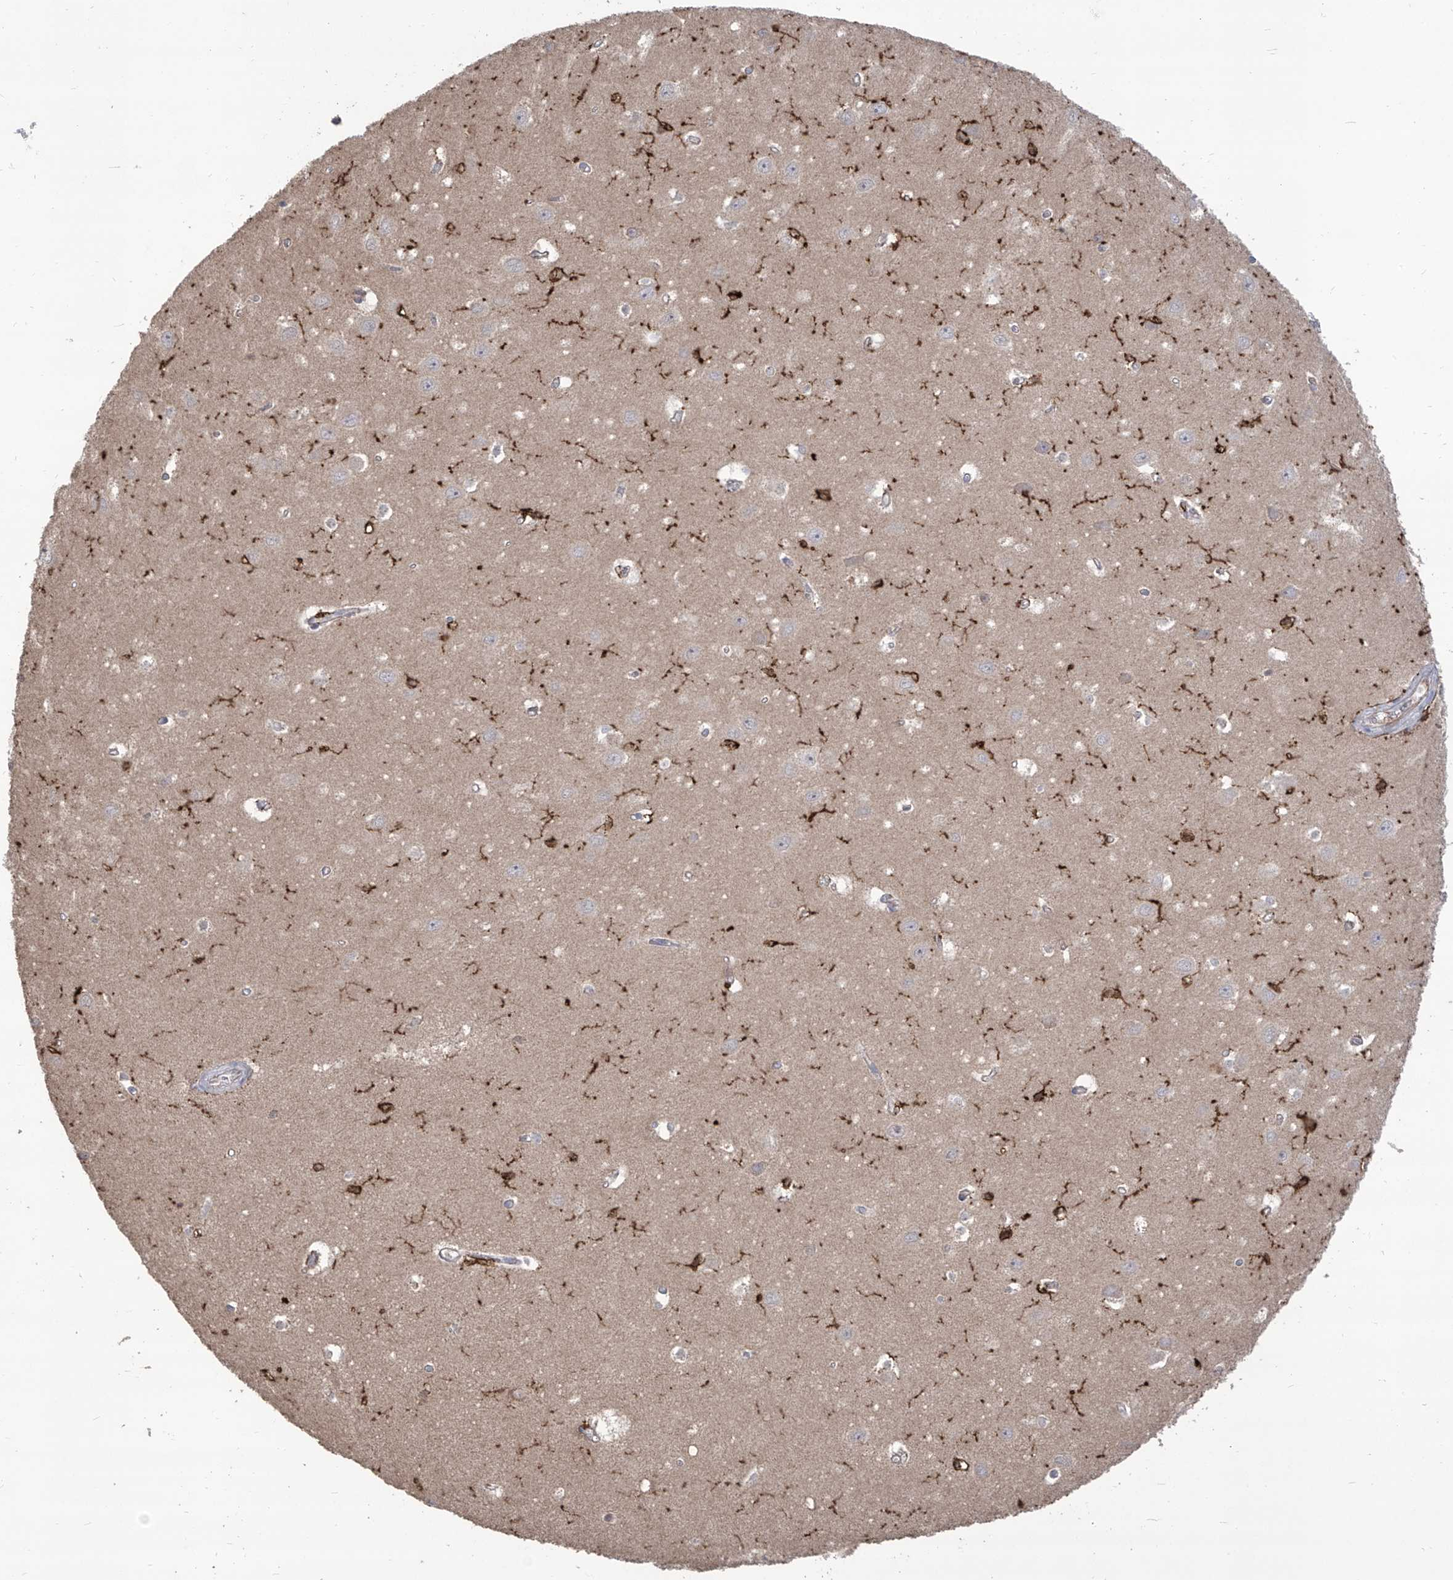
{"staining": {"intensity": "strong", "quantity": "<25%", "location": "cytoplasmic/membranous"}, "tissue": "hippocampus", "cell_type": "Glial cells", "image_type": "normal", "snomed": [{"axis": "morphology", "description": "Normal tissue, NOS"}, {"axis": "topography", "description": "Hippocampus"}], "caption": "High-power microscopy captured an immunohistochemistry micrograph of unremarkable hippocampus, revealing strong cytoplasmic/membranous expression in approximately <25% of glial cells.", "gene": "TXNIP", "patient": {"sex": "female", "age": 64}}